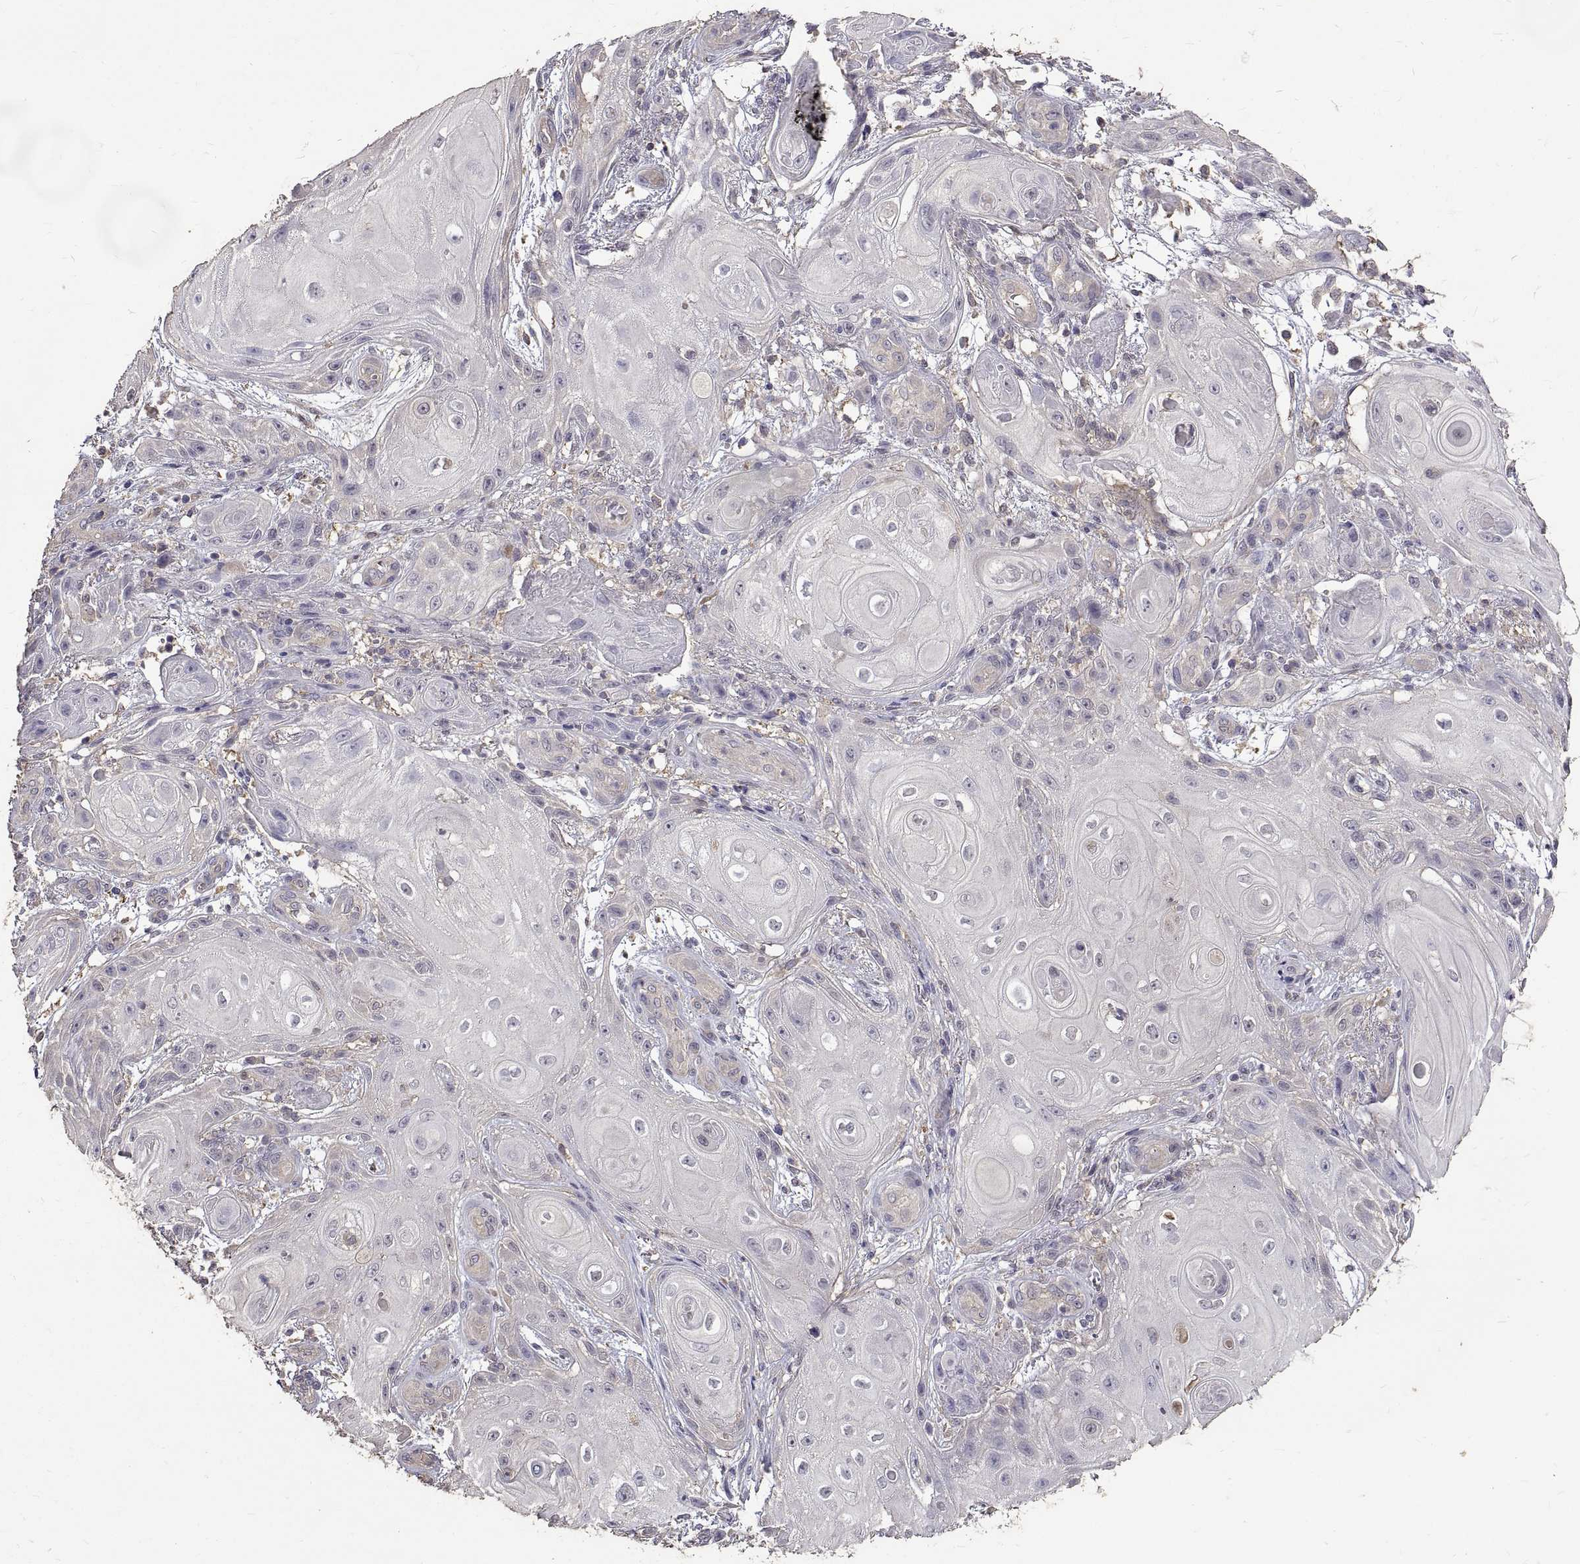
{"staining": {"intensity": "negative", "quantity": "none", "location": "none"}, "tissue": "skin cancer", "cell_type": "Tumor cells", "image_type": "cancer", "snomed": [{"axis": "morphology", "description": "Squamous cell carcinoma, NOS"}, {"axis": "topography", "description": "Skin"}], "caption": "Human squamous cell carcinoma (skin) stained for a protein using IHC reveals no positivity in tumor cells.", "gene": "PEA15", "patient": {"sex": "male", "age": 62}}